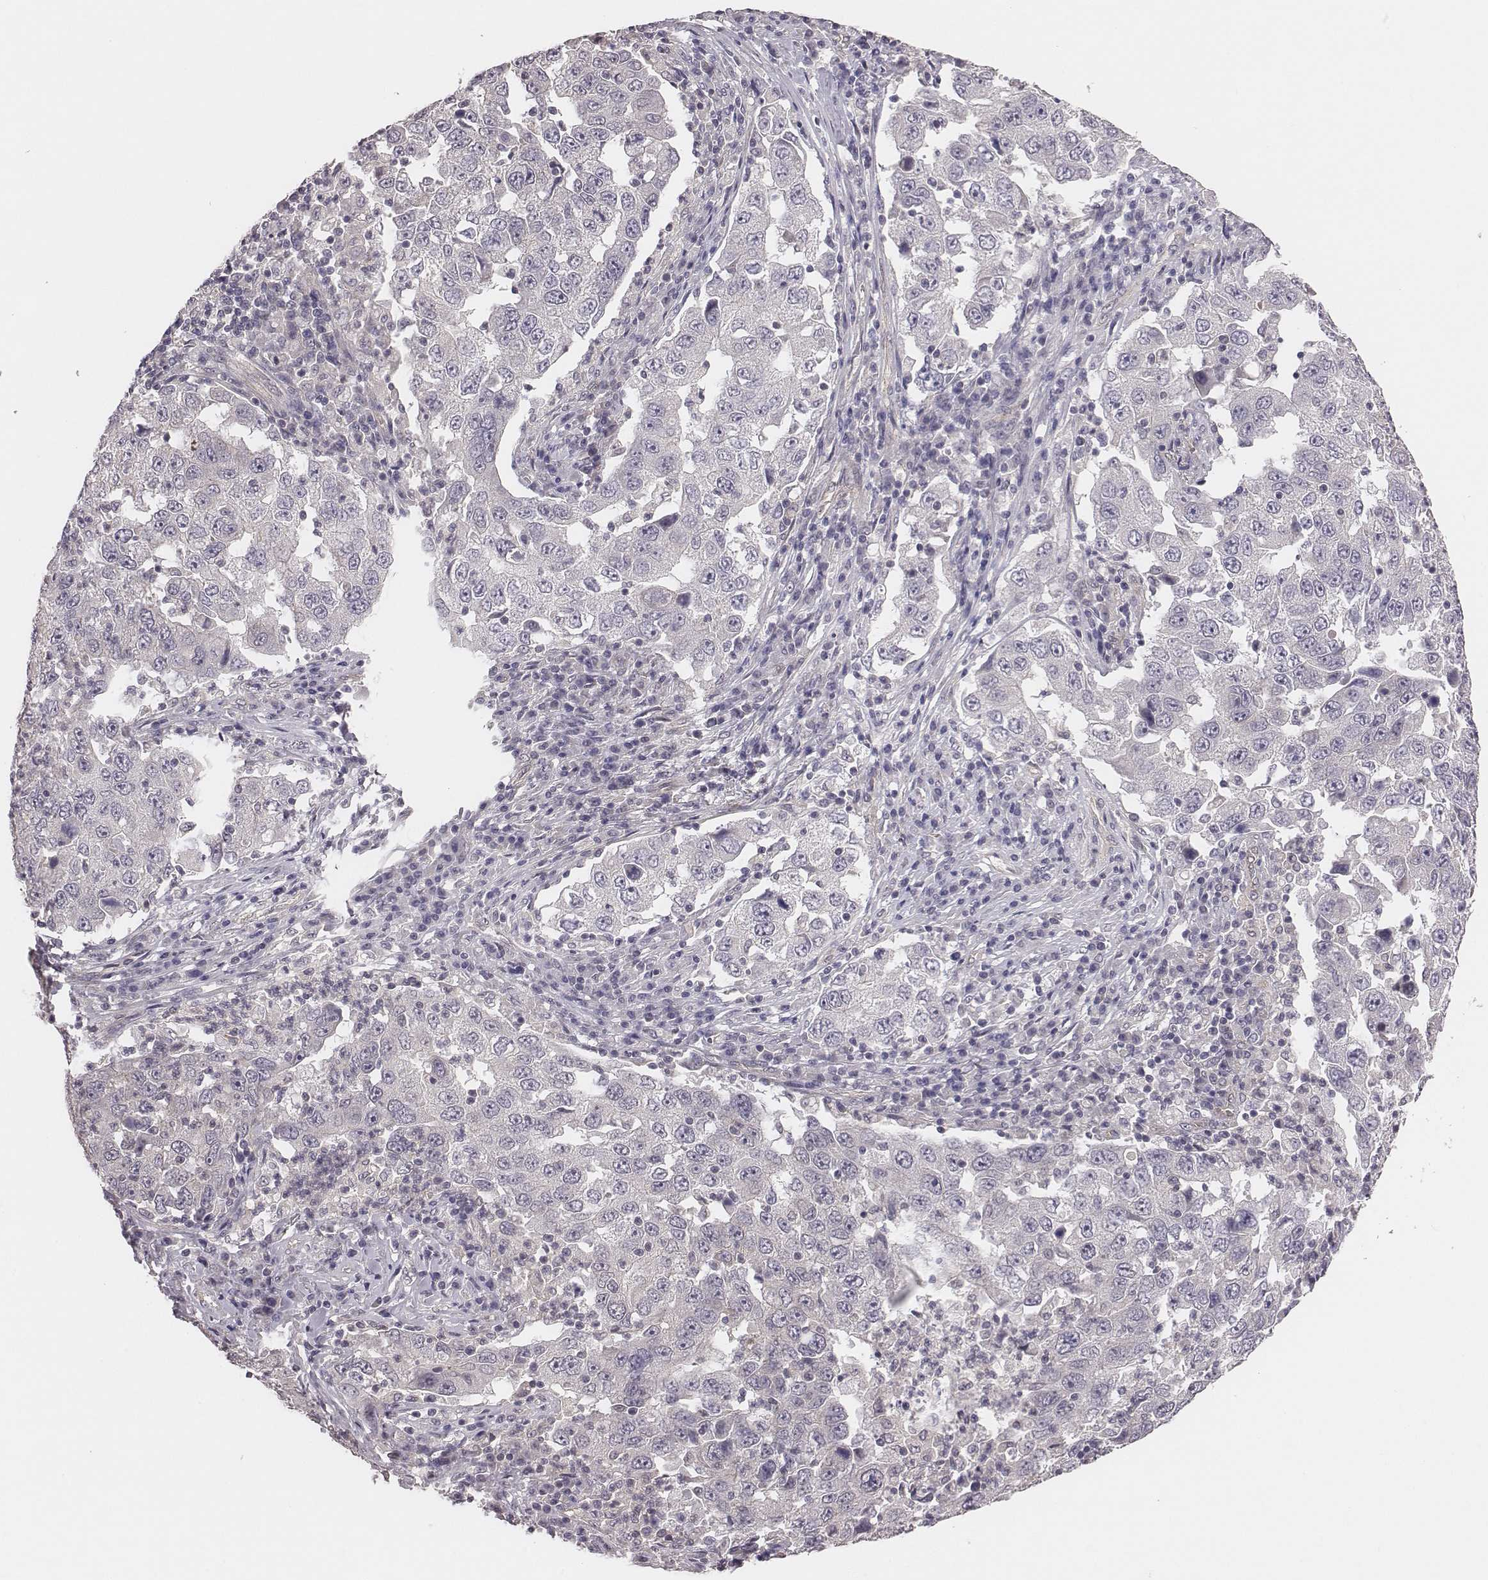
{"staining": {"intensity": "negative", "quantity": "none", "location": "none"}, "tissue": "lung cancer", "cell_type": "Tumor cells", "image_type": "cancer", "snomed": [{"axis": "morphology", "description": "Adenocarcinoma, NOS"}, {"axis": "topography", "description": "Lung"}], "caption": "This is an IHC histopathology image of lung cancer (adenocarcinoma). There is no positivity in tumor cells.", "gene": "SCARF1", "patient": {"sex": "male", "age": 73}}